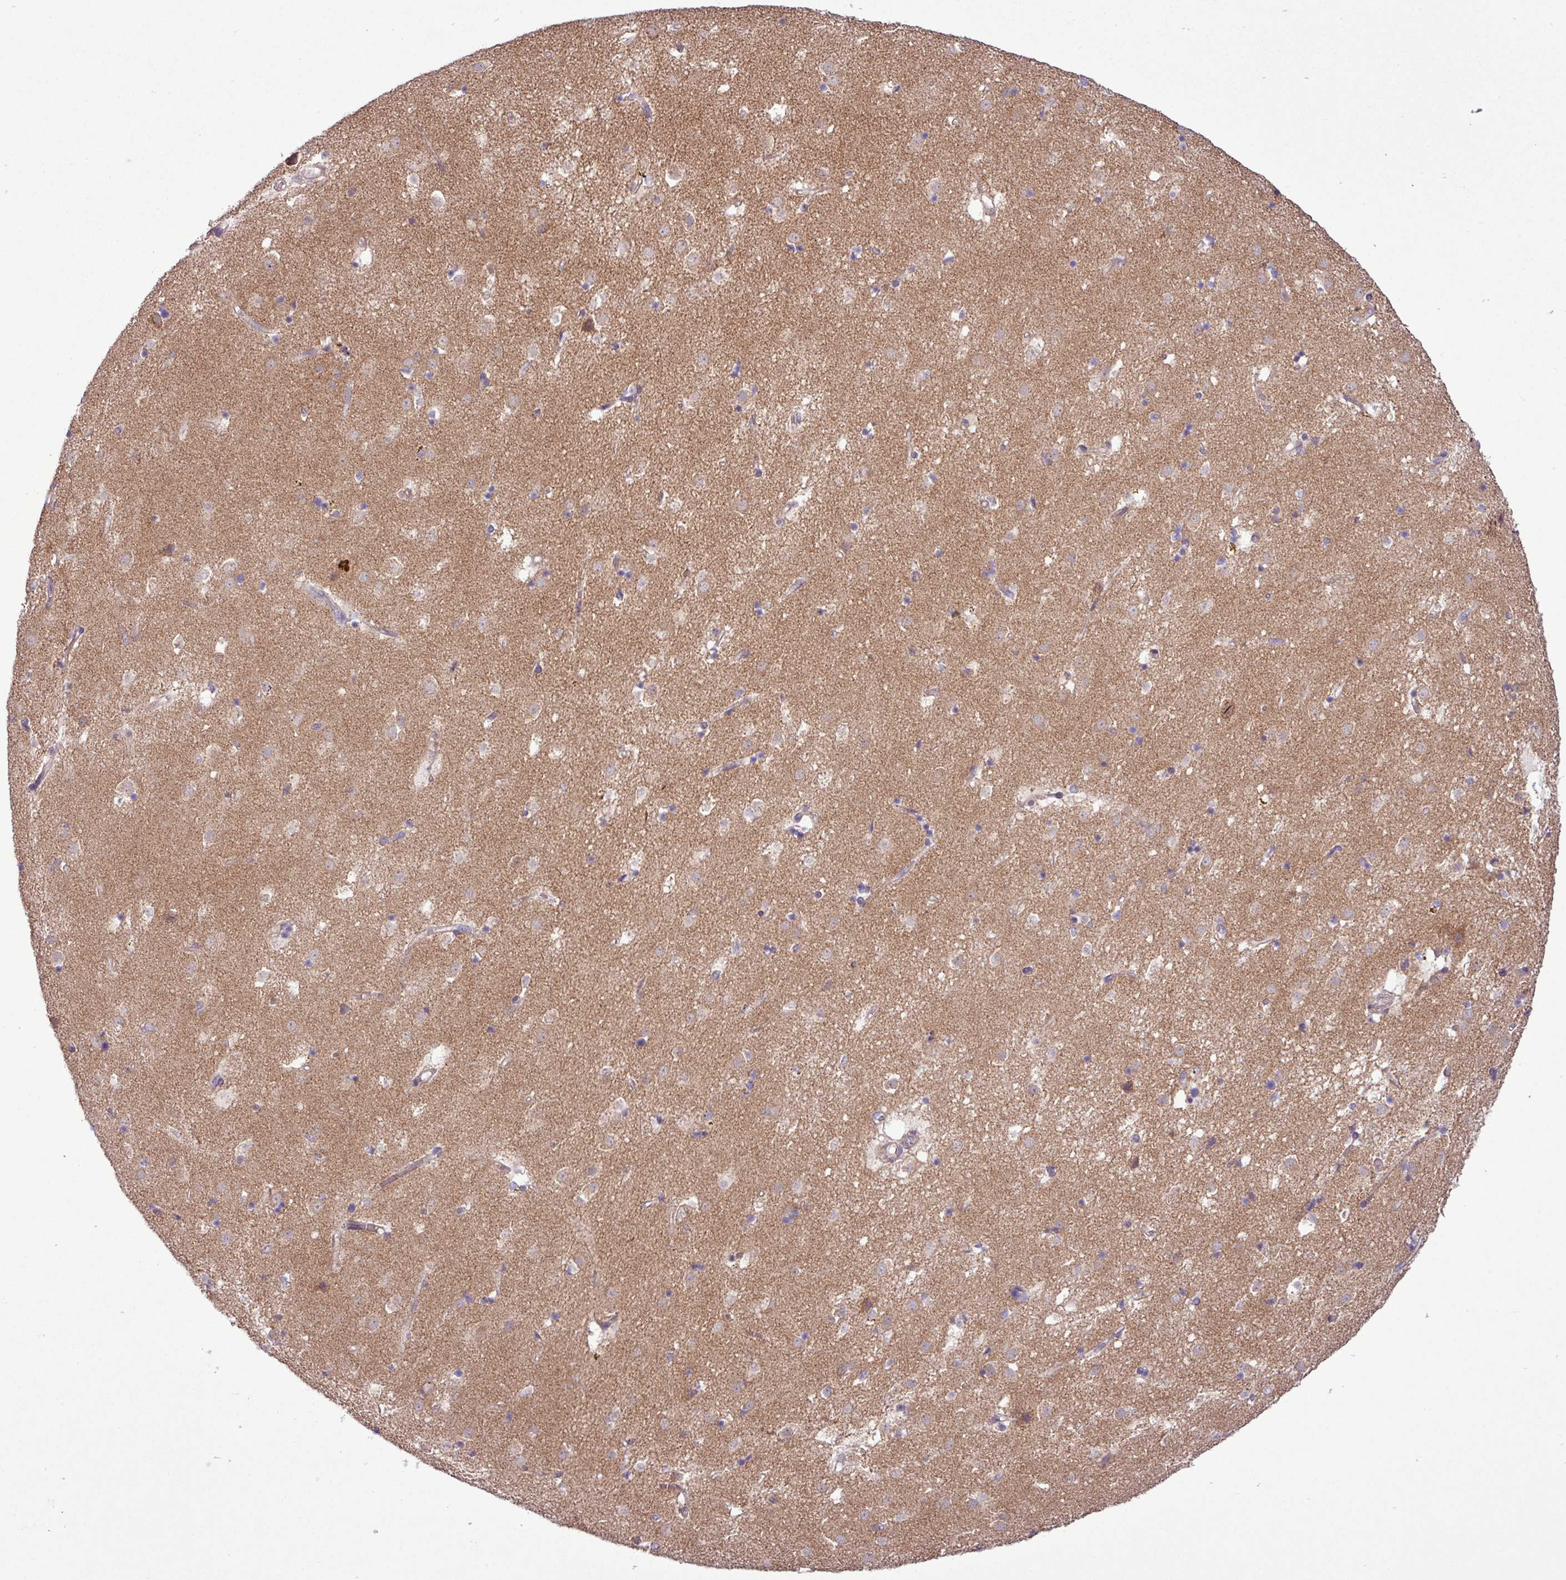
{"staining": {"intensity": "negative", "quantity": "none", "location": "none"}, "tissue": "caudate", "cell_type": "Glial cells", "image_type": "normal", "snomed": [{"axis": "morphology", "description": "Normal tissue, NOS"}, {"axis": "topography", "description": "Lateral ventricle wall"}], "caption": "Immunohistochemistry micrograph of unremarkable caudate: caudate stained with DAB (3,3'-diaminobenzidine) exhibits no significant protein staining in glial cells.", "gene": "TIMM10B", "patient": {"sex": "male", "age": 58}}